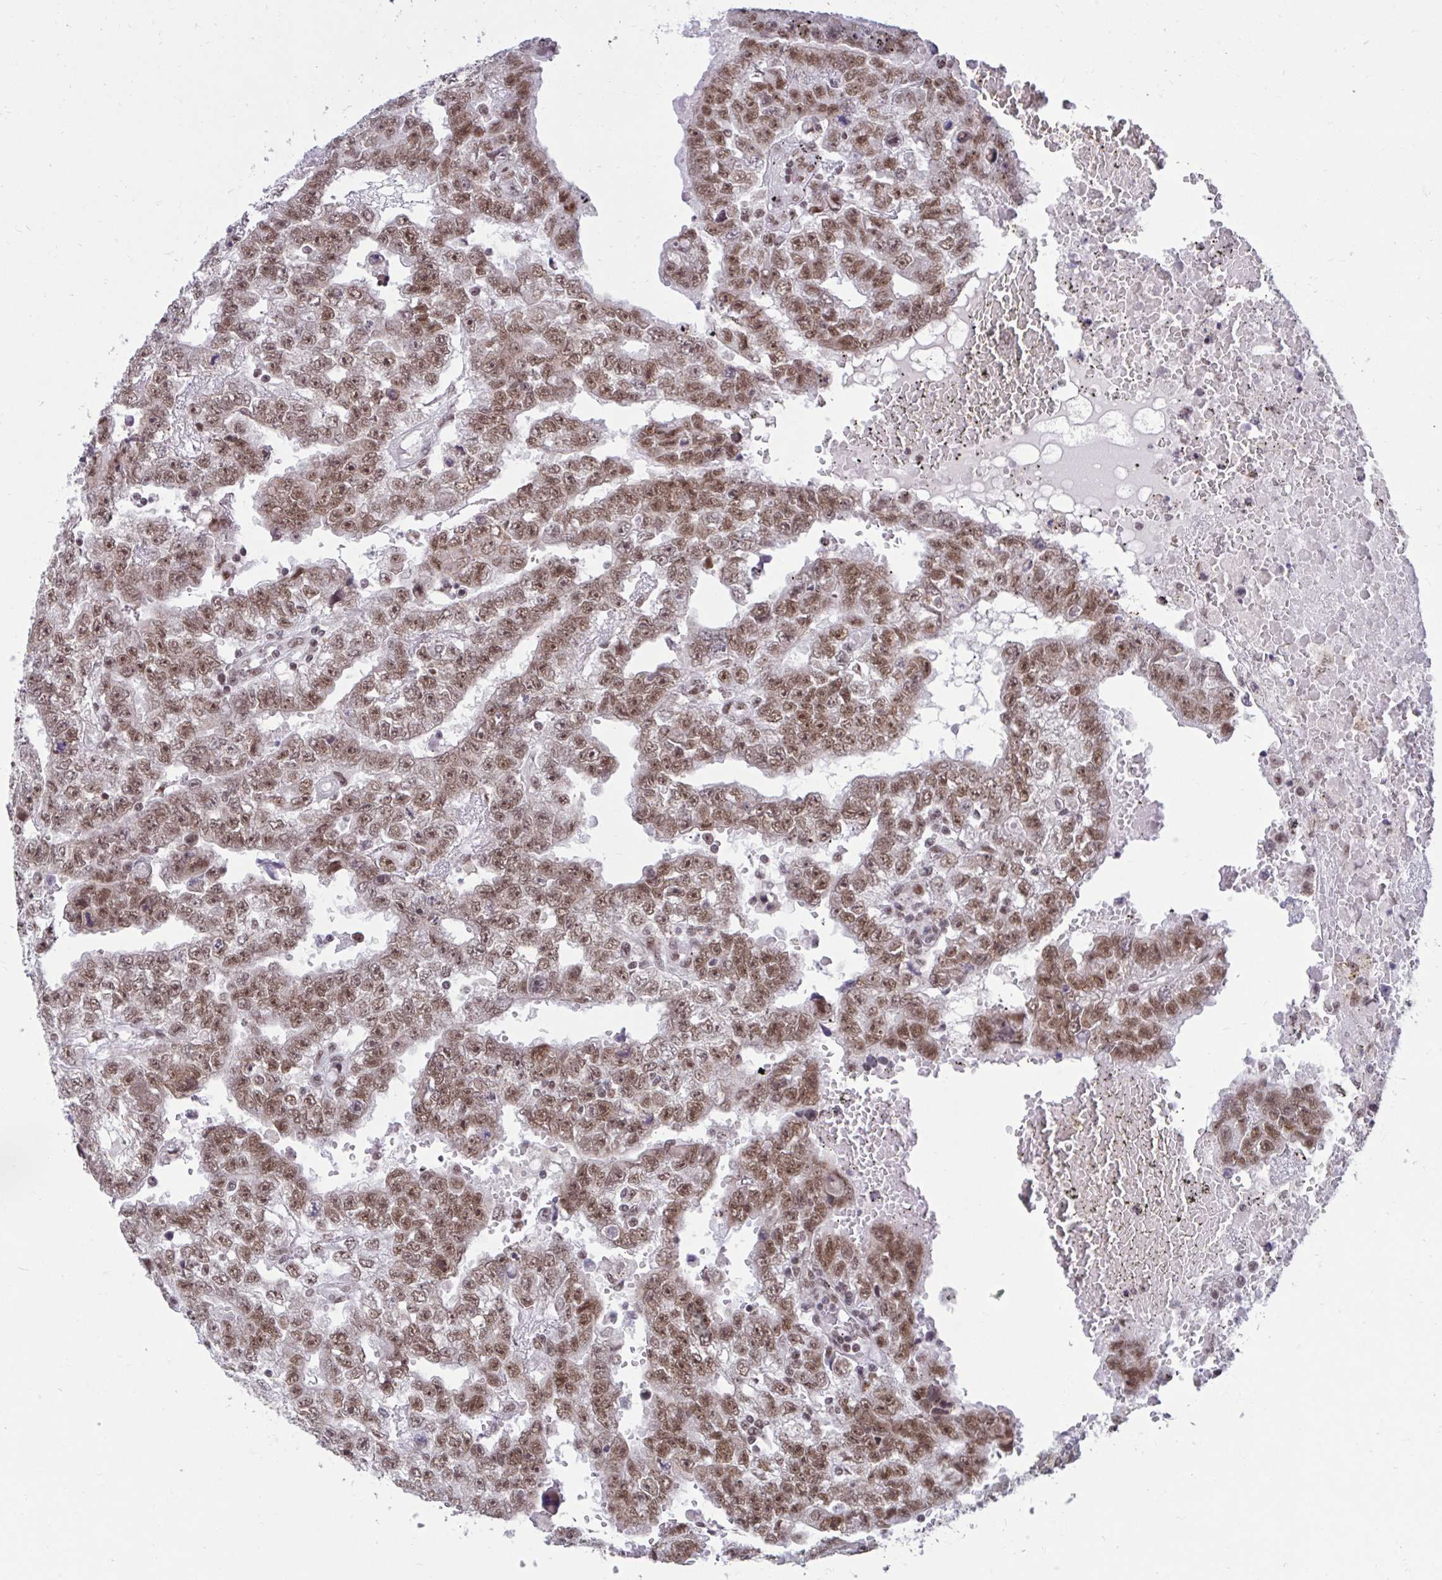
{"staining": {"intensity": "moderate", "quantity": ">75%", "location": "nuclear"}, "tissue": "testis cancer", "cell_type": "Tumor cells", "image_type": "cancer", "snomed": [{"axis": "morphology", "description": "Carcinoma, Embryonal, NOS"}, {"axis": "topography", "description": "Testis"}], "caption": "Testis cancer (embryonal carcinoma) was stained to show a protein in brown. There is medium levels of moderate nuclear positivity in approximately >75% of tumor cells.", "gene": "PHF10", "patient": {"sex": "male", "age": 25}}